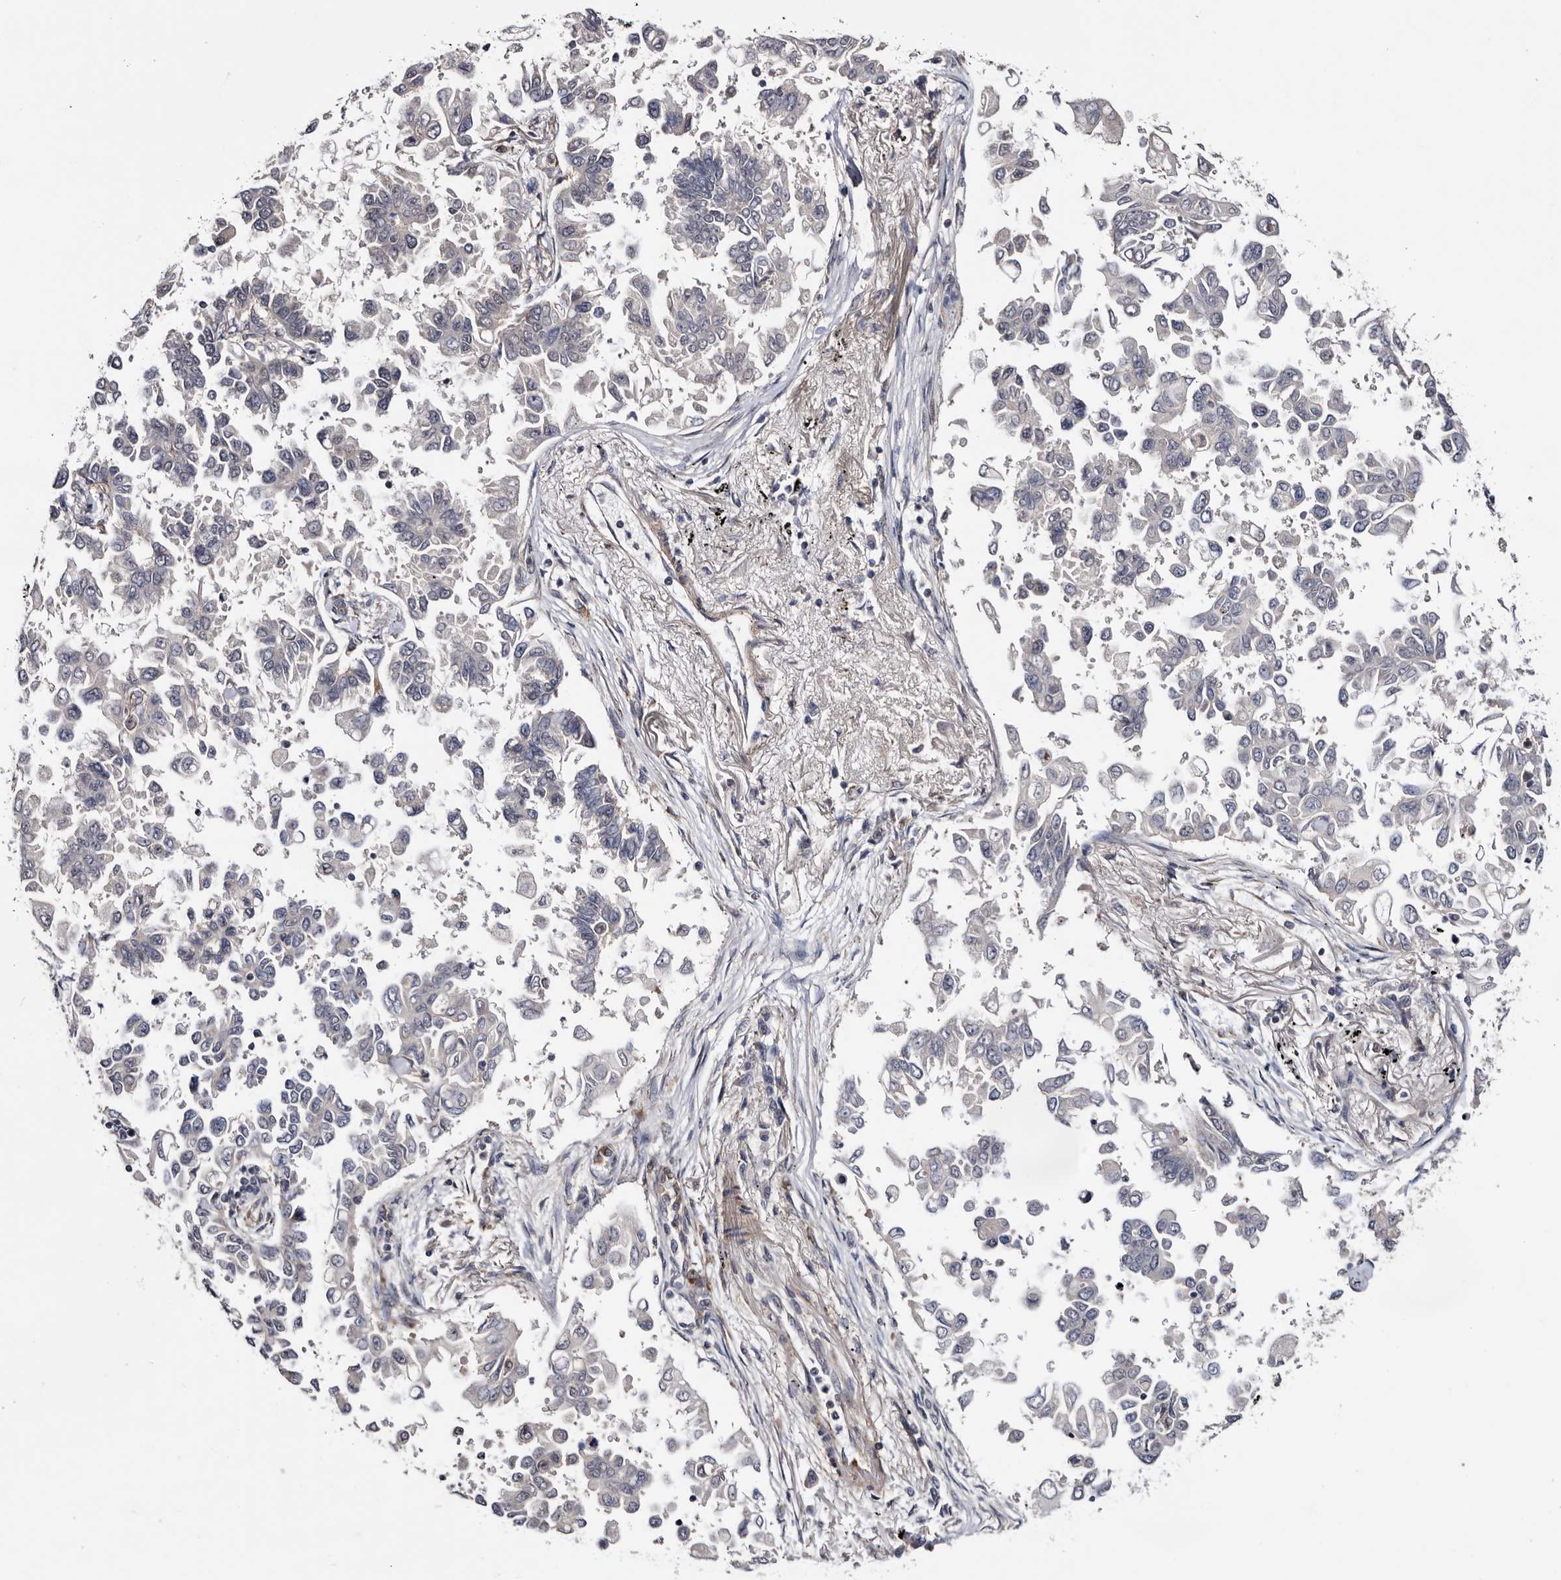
{"staining": {"intensity": "negative", "quantity": "none", "location": "none"}, "tissue": "lung cancer", "cell_type": "Tumor cells", "image_type": "cancer", "snomed": [{"axis": "morphology", "description": "Adenocarcinoma, NOS"}, {"axis": "topography", "description": "Lung"}], "caption": "DAB (3,3'-diaminobenzidine) immunohistochemical staining of human lung cancer exhibits no significant positivity in tumor cells.", "gene": "ARMCX2", "patient": {"sex": "female", "age": 67}}